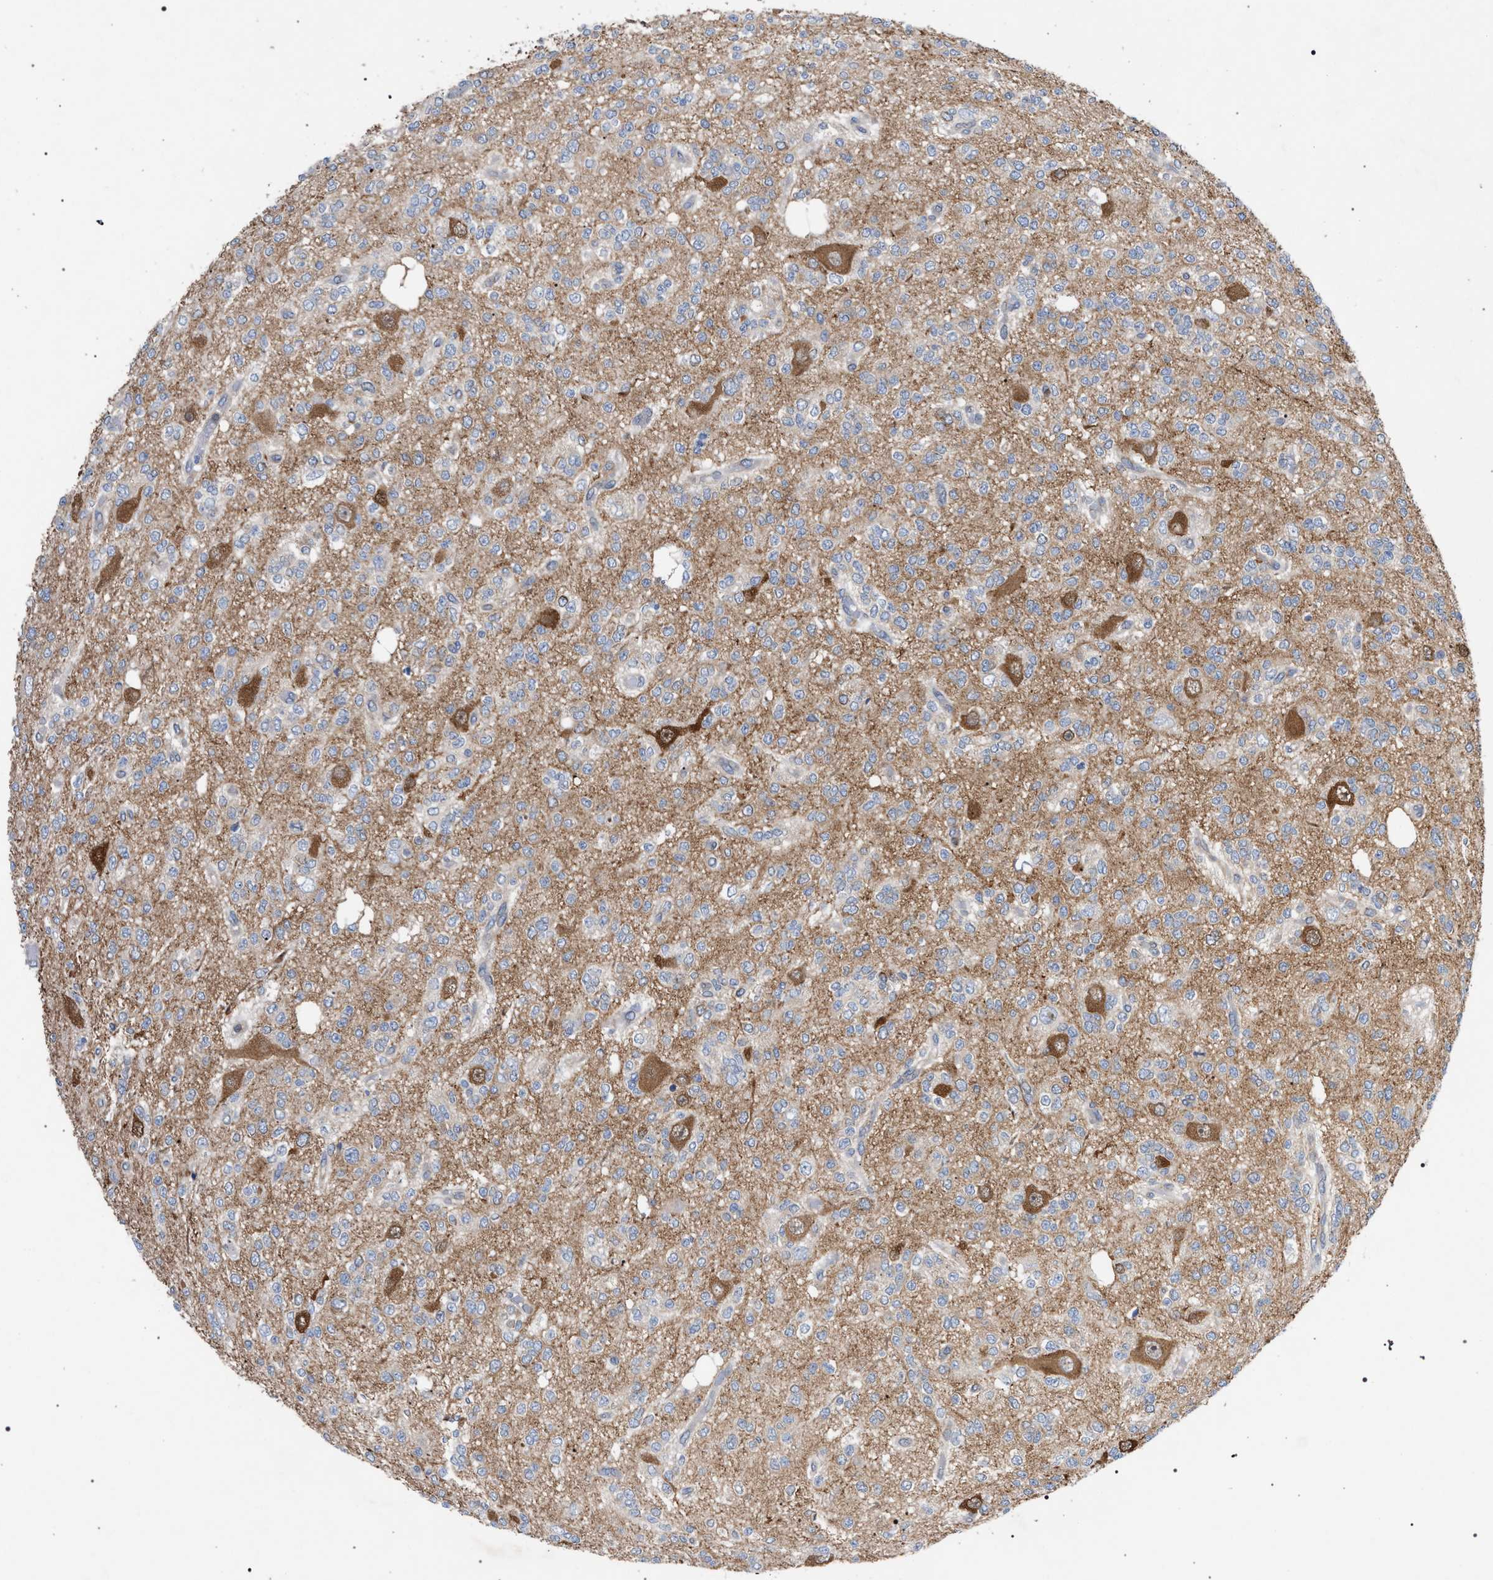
{"staining": {"intensity": "negative", "quantity": "none", "location": "none"}, "tissue": "glioma", "cell_type": "Tumor cells", "image_type": "cancer", "snomed": [{"axis": "morphology", "description": "Glioma, malignant, Low grade"}, {"axis": "topography", "description": "Brain"}], "caption": "IHC image of neoplastic tissue: human malignant glioma (low-grade) stained with DAB shows no significant protein expression in tumor cells. (Brightfield microscopy of DAB (3,3'-diaminobenzidine) immunohistochemistry at high magnification).", "gene": "CDR2L", "patient": {"sex": "male", "age": 38}}